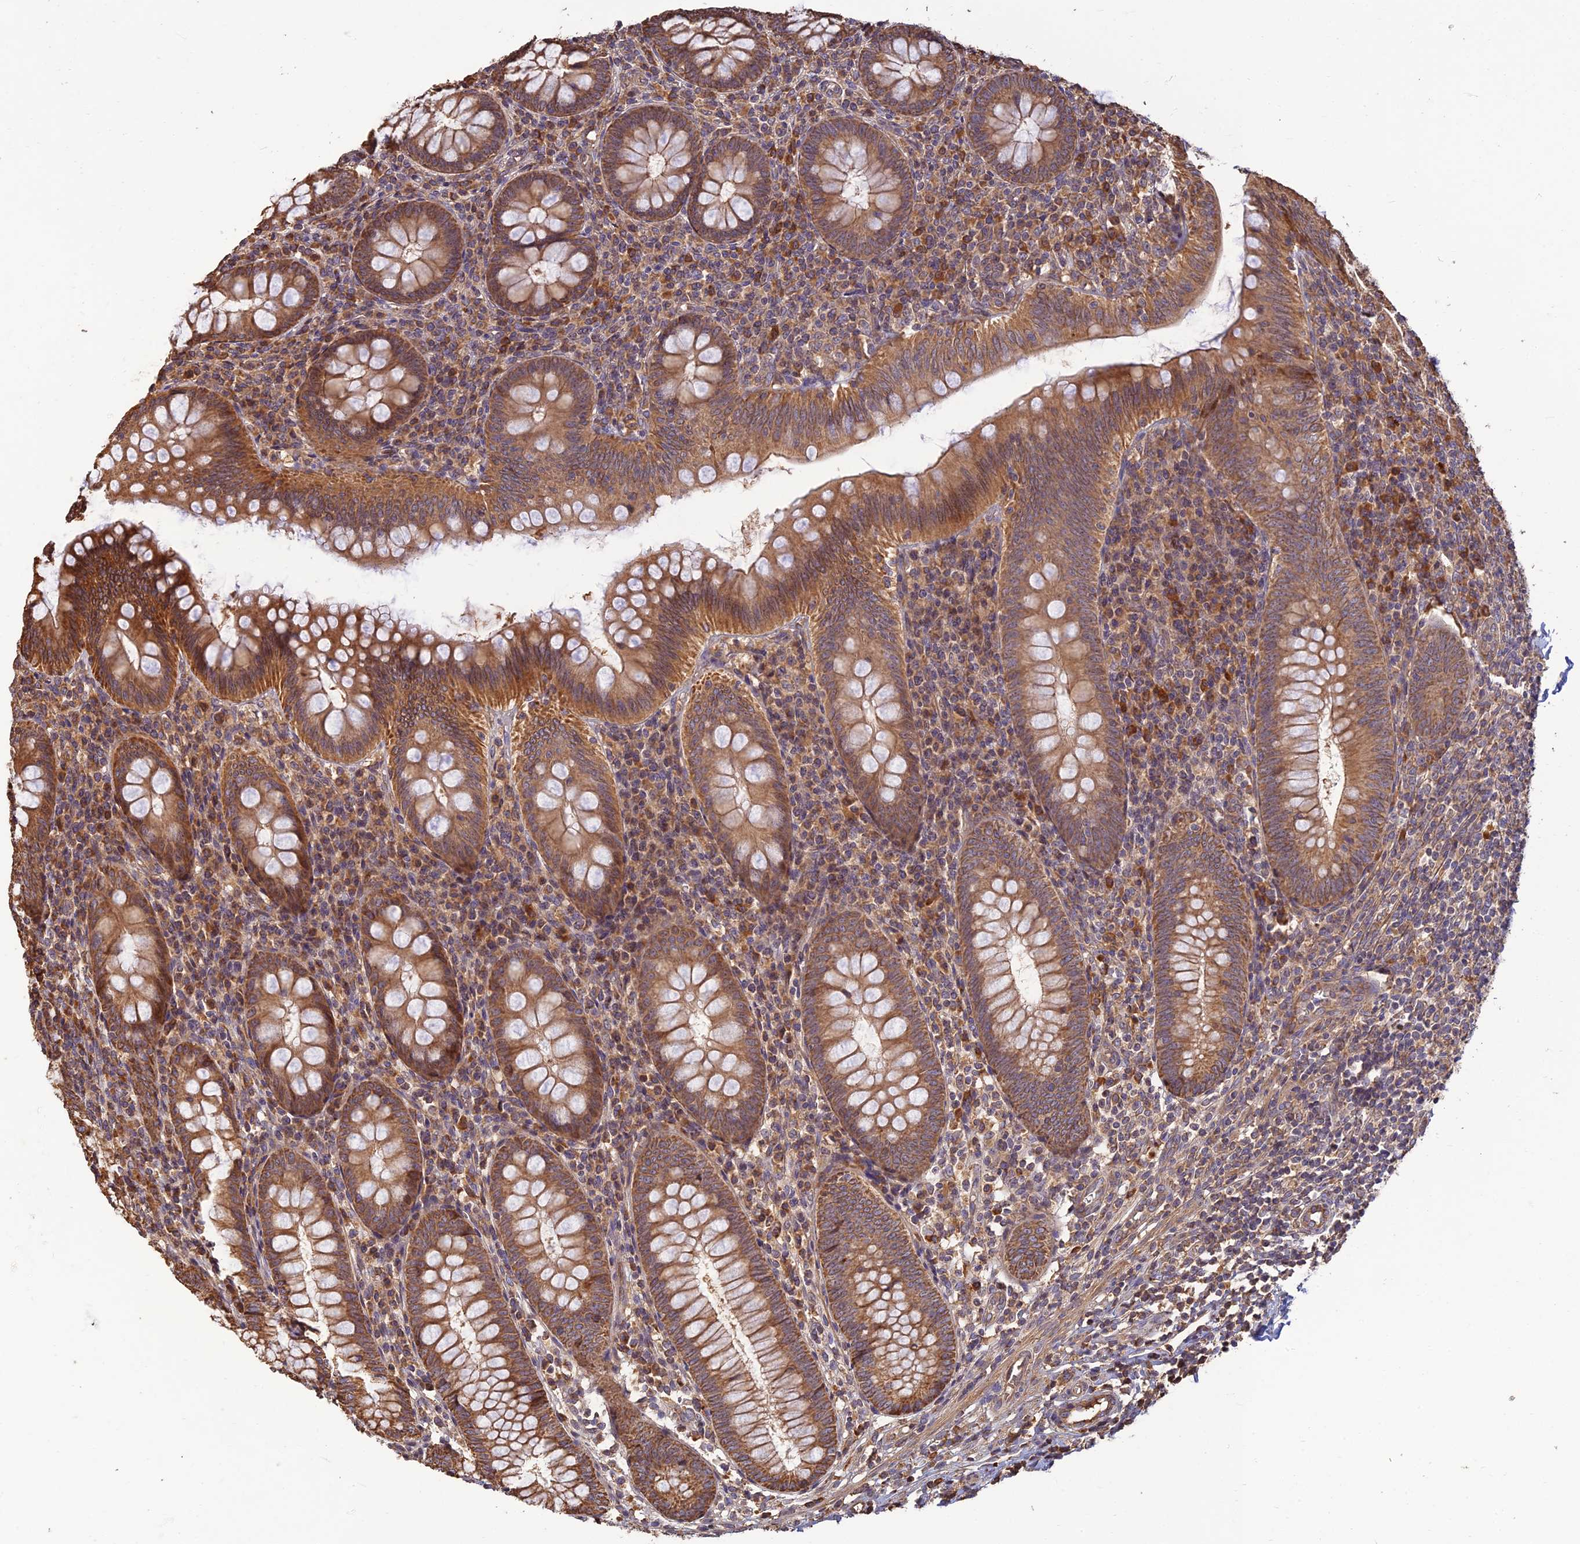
{"staining": {"intensity": "moderate", "quantity": ">75%", "location": "cytoplasmic/membranous"}, "tissue": "appendix", "cell_type": "Glandular cells", "image_type": "normal", "snomed": [{"axis": "morphology", "description": "Normal tissue, NOS"}, {"axis": "topography", "description": "Appendix"}], "caption": "Protein analysis of unremarkable appendix shows moderate cytoplasmic/membranous staining in approximately >75% of glandular cells.", "gene": "CORO1C", "patient": {"sex": "male", "age": 14}}